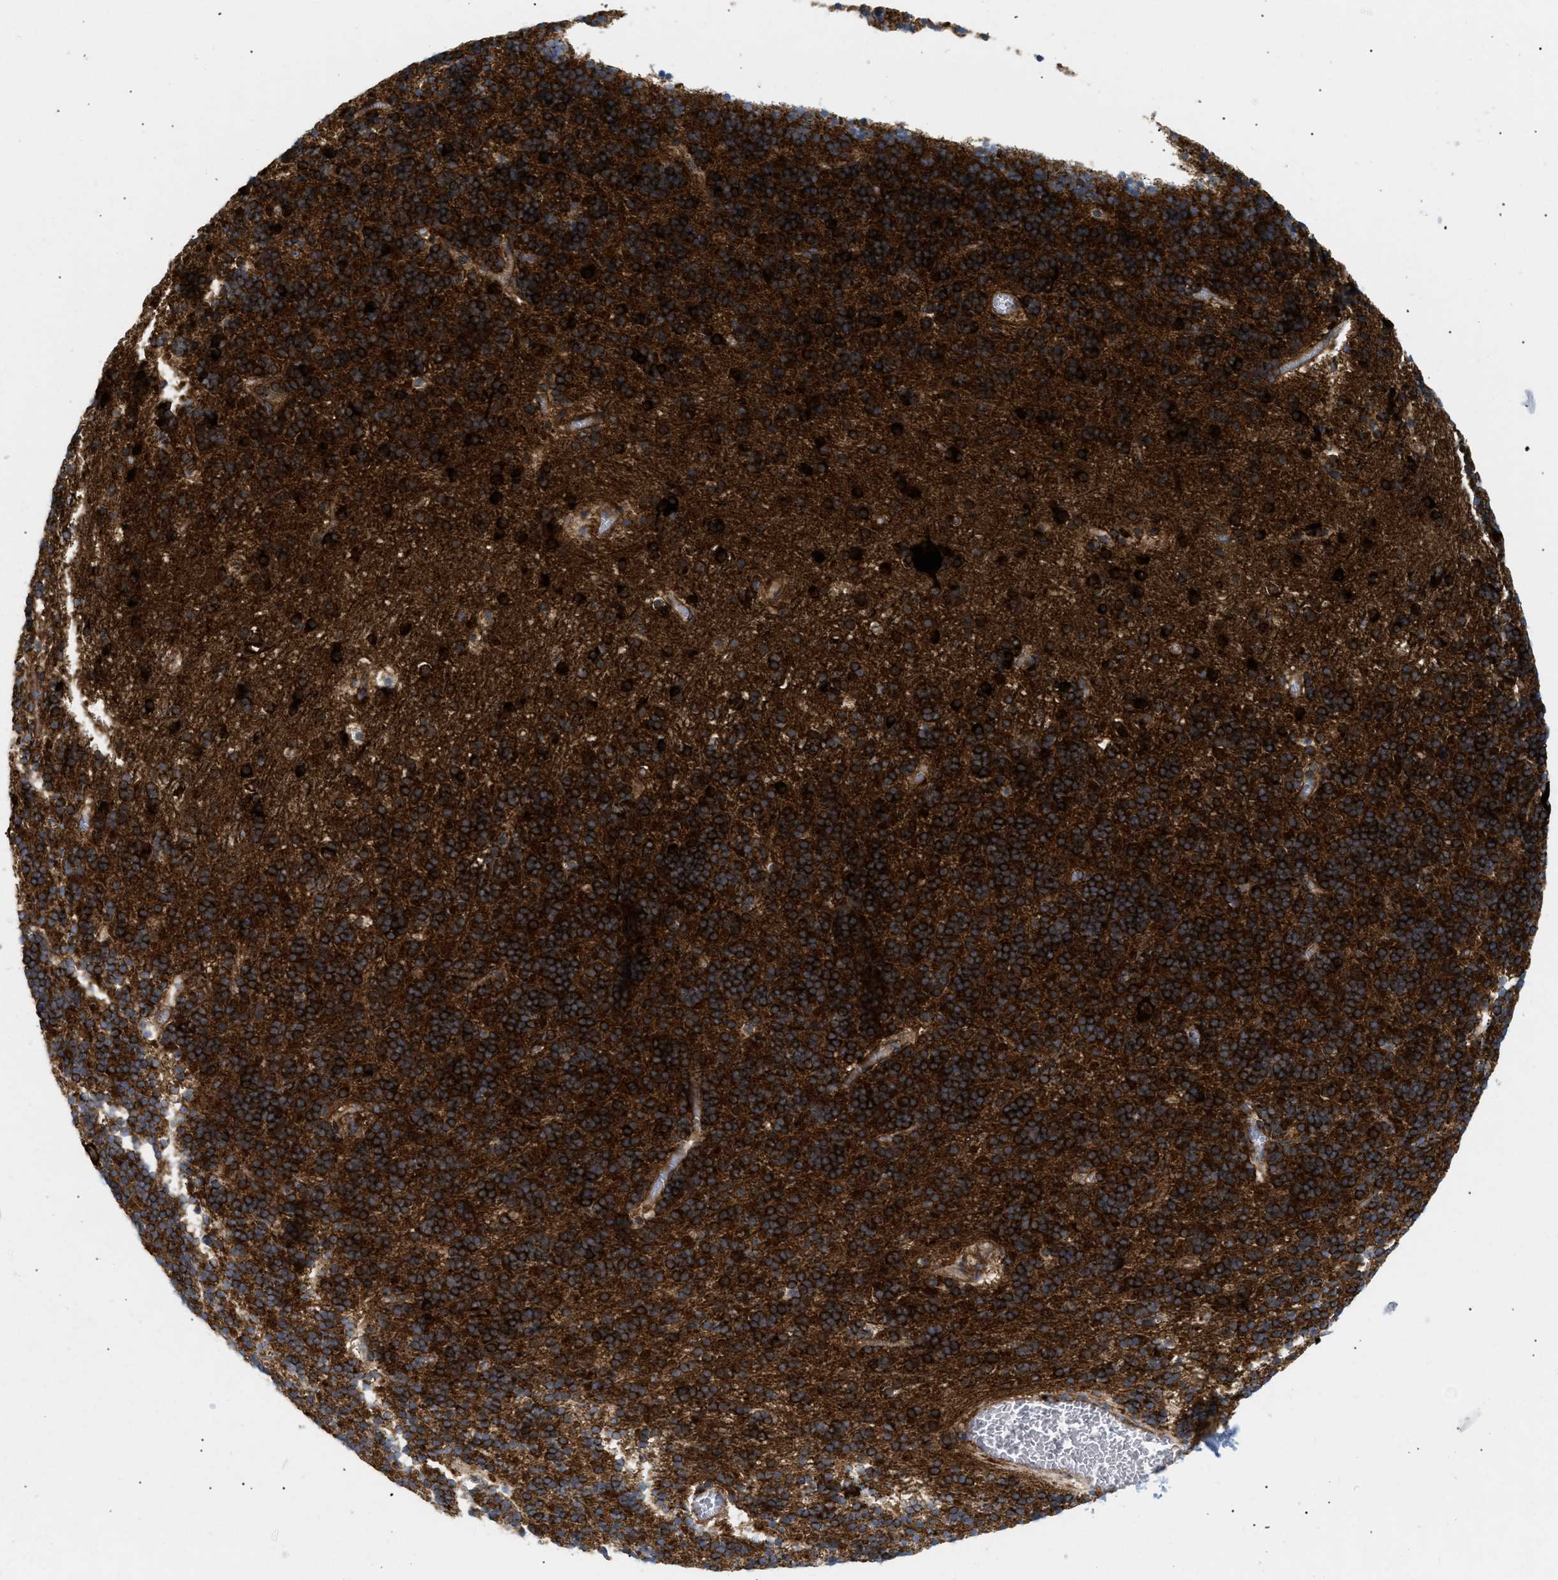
{"staining": {"intensity": "strong", "quantity": ">75%", "location": "cytoplasmic/membranous"}, "tissue": "cerebellum", "cell_type": "Cells in granular layer", "image_type": "normal", "snomed": [{"axis": "morphology", "description": "Normal tissue, NOS"}, {"axis": "topography", "description": "Cerebellum"}], "caption": "Strong cytoplasmic/membranous protein staining is appreciated in approximately >75% of cells in granular layer in cerebellum.", "gene": "DCTN4", "patient": {"sex": "male", "age": 45}}